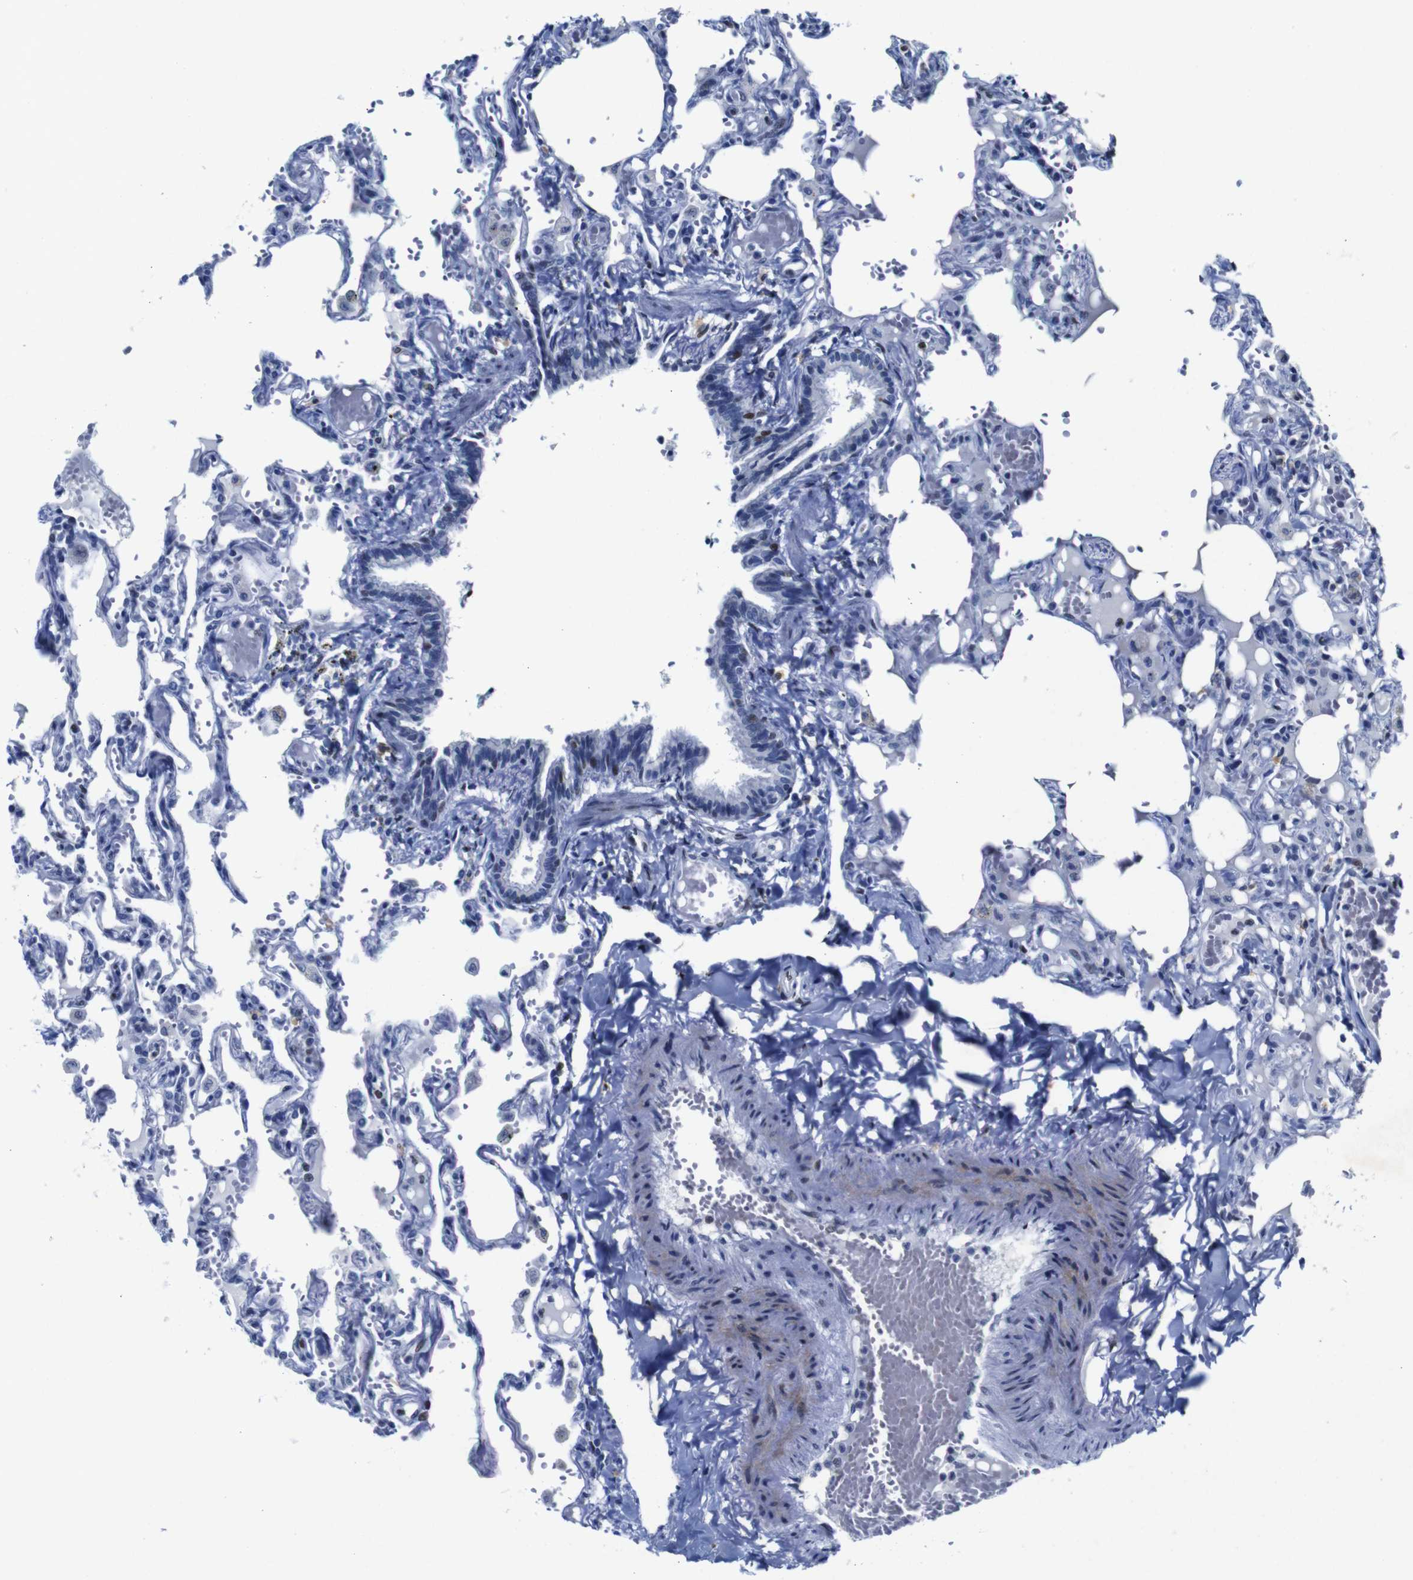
{"staining": {"intensity": "negative", "quantity": "none", "location": "none"}, "tissue": "lung", "cell_type": "Alveolar cells", "image_type": "normal", "snomed": [{"axis": "morphology", "description": "Normal tissue, NOS"}, {"axis": "topography", "description": "Lung"}], "caption": "Immunohistochemistry histopathology image of unremarkable lung: lung stained with DAB (3,3'-diaminobenzidine) shows no significant protein expression in alveolar cells.", "gene": "FOSL2", "patient": {"sex": "male", "age": 21}}